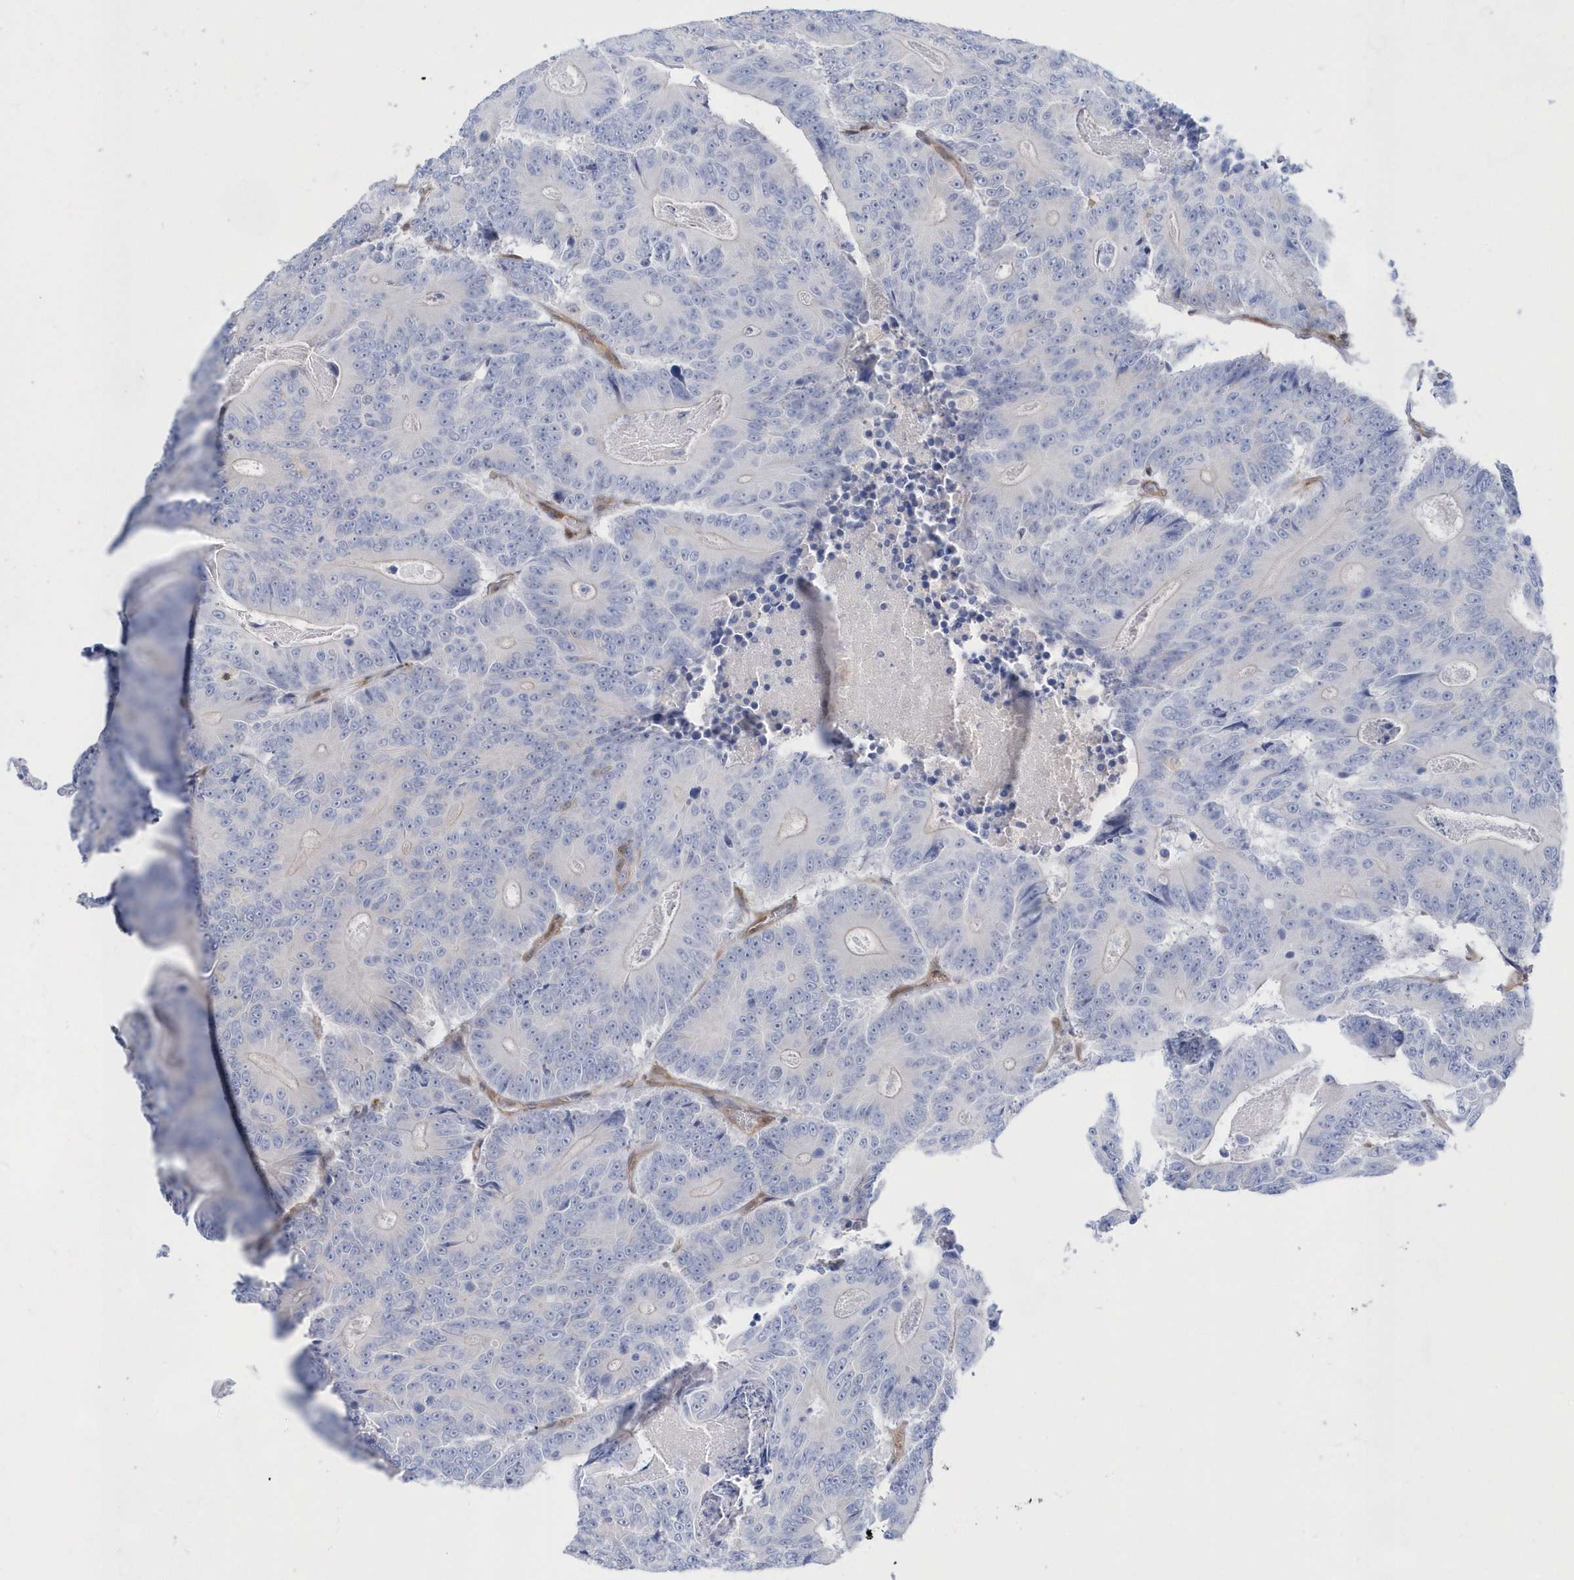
{"staining": {"intensity": "negative", "quantity": "none", "location": "none"}, "tissue": "colorectal cancer", "cell_type": "Tumor cells", "image_type": "cancer", "snomed": [{"axis": "morphology", "description": "Adenocarcinoma, NOS"}, {"axis": "topography", "description": "Colon"}], "caption": "An image of human colorectal cancer (adenocarcinoma) is negative for staining in tumor cells.", "gene": "BDH2", "patient": {"sex": "male", "age": 83}}